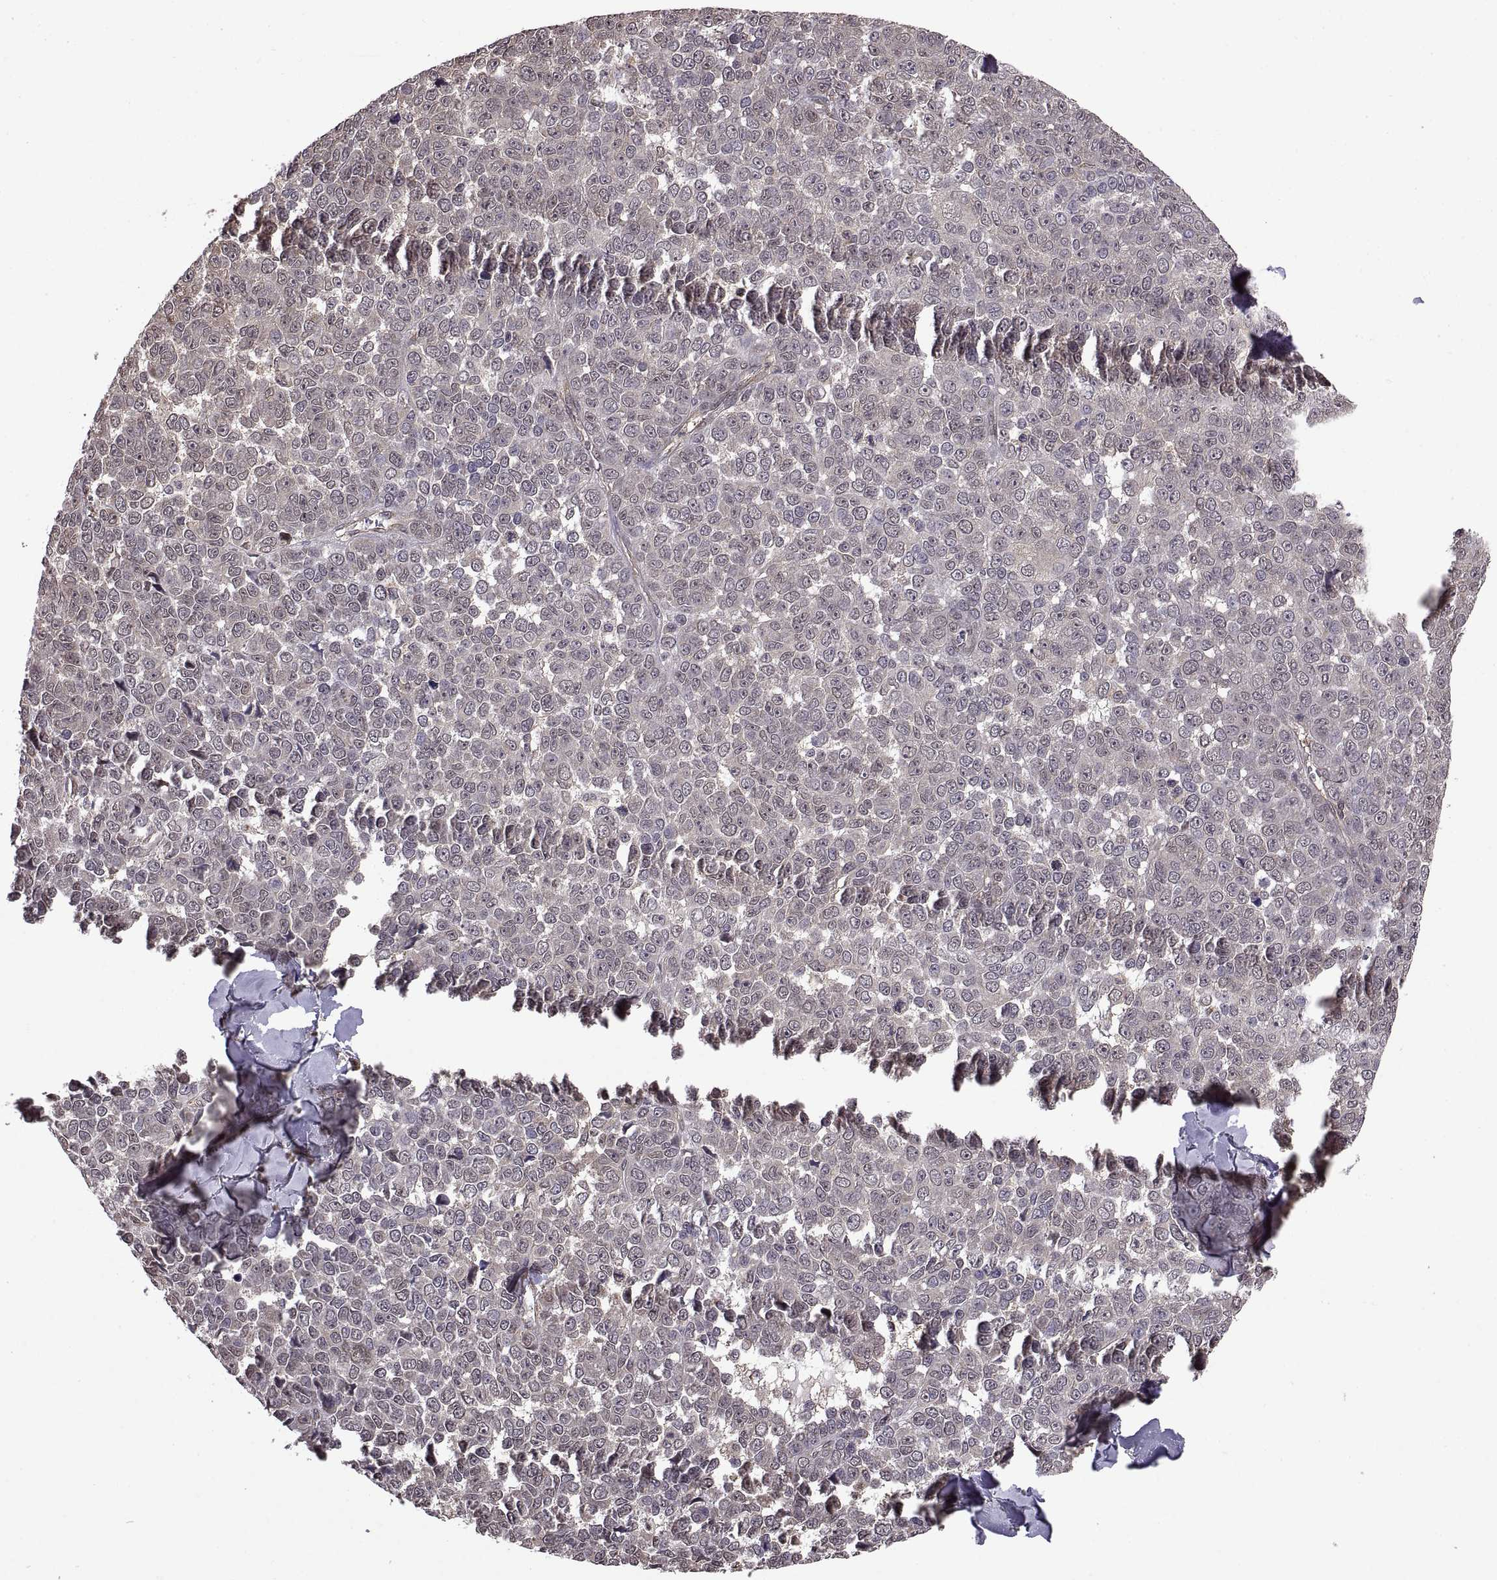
{"staining": {"intensity": "weak", "quantity": "25%-75%", "location": "cytoplasmic/membranous"}, "tissue": "melanoma", "cell_type": "Tumor cells", "image_type": "cancer", "snomed": [{"axis": "morphology", "description": "Malignant melanoma, NOS"}, {"axis": "topography", "description": "Skin"}], "caption": "Protein analysis of melanoma tissue reveals weak cytoplasmic/membranous positivity in approximately 25%-75% of tumor cells. The staining is performed using DAB brown chromogen to label protein expression. The nuclei are counter-stained blue using hematoxylin.", "gene": "ARRB1", "patient": {"sex": "female", "age": 95}}